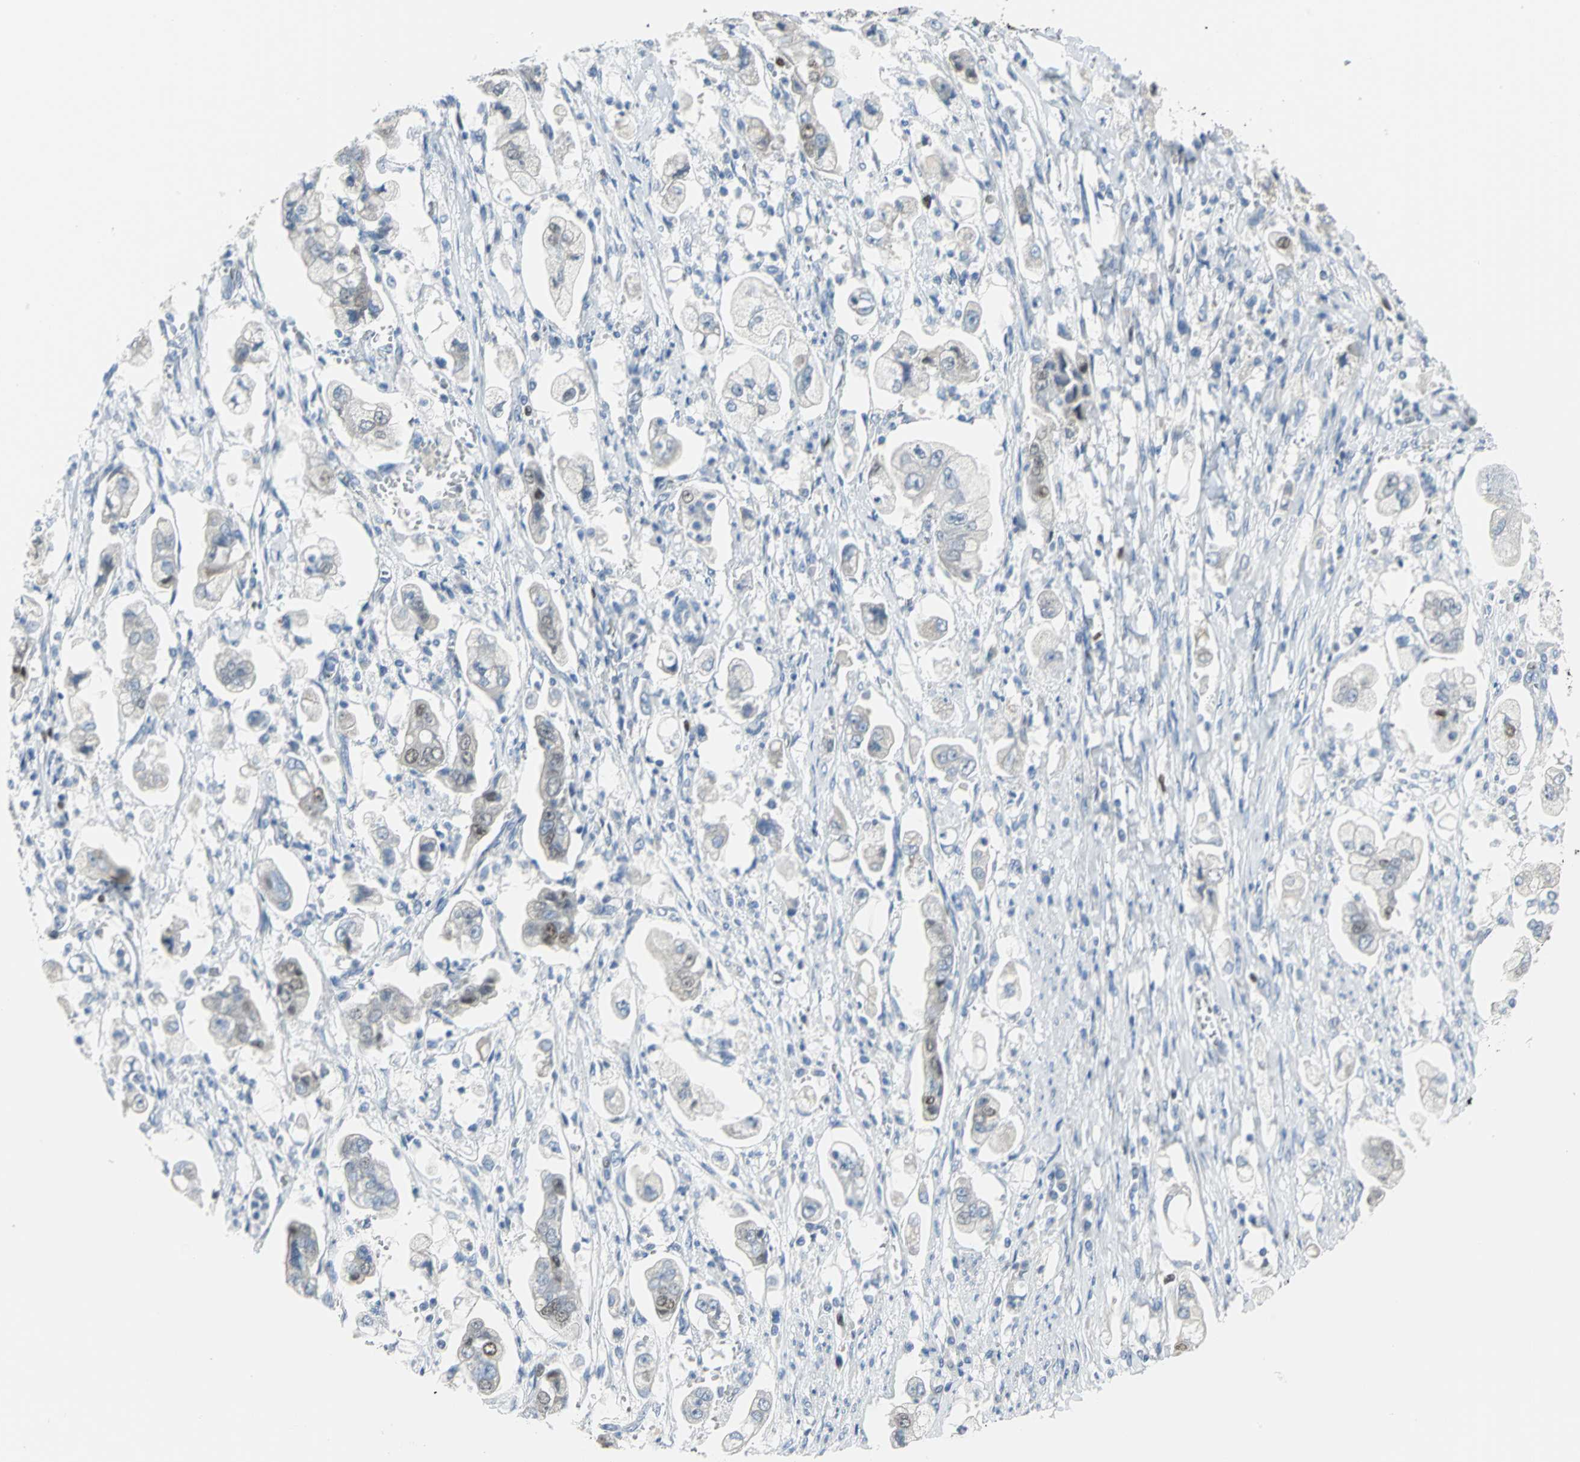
{"staining": {"intensity": "moderate", "quantity": "25%-75%", "location": "nuclear"}, "tissue": "stomach cancer", "cell_type": "Tumor cells", "image_type": "cancer", "snomed": [{"axis": "morphology", "description": "Adenocarcinoma, NOS"}, {"axis": "topography", "description": "Stomach"}], "caption": "Human adenocarcinoma (stomach) stained for a protein (brown) reveals moderate nuclear positive staining in approximately 25%-75% of tumor cells.", "gene": "MCM4", "patient": {"sex": "male", "age": 62}}